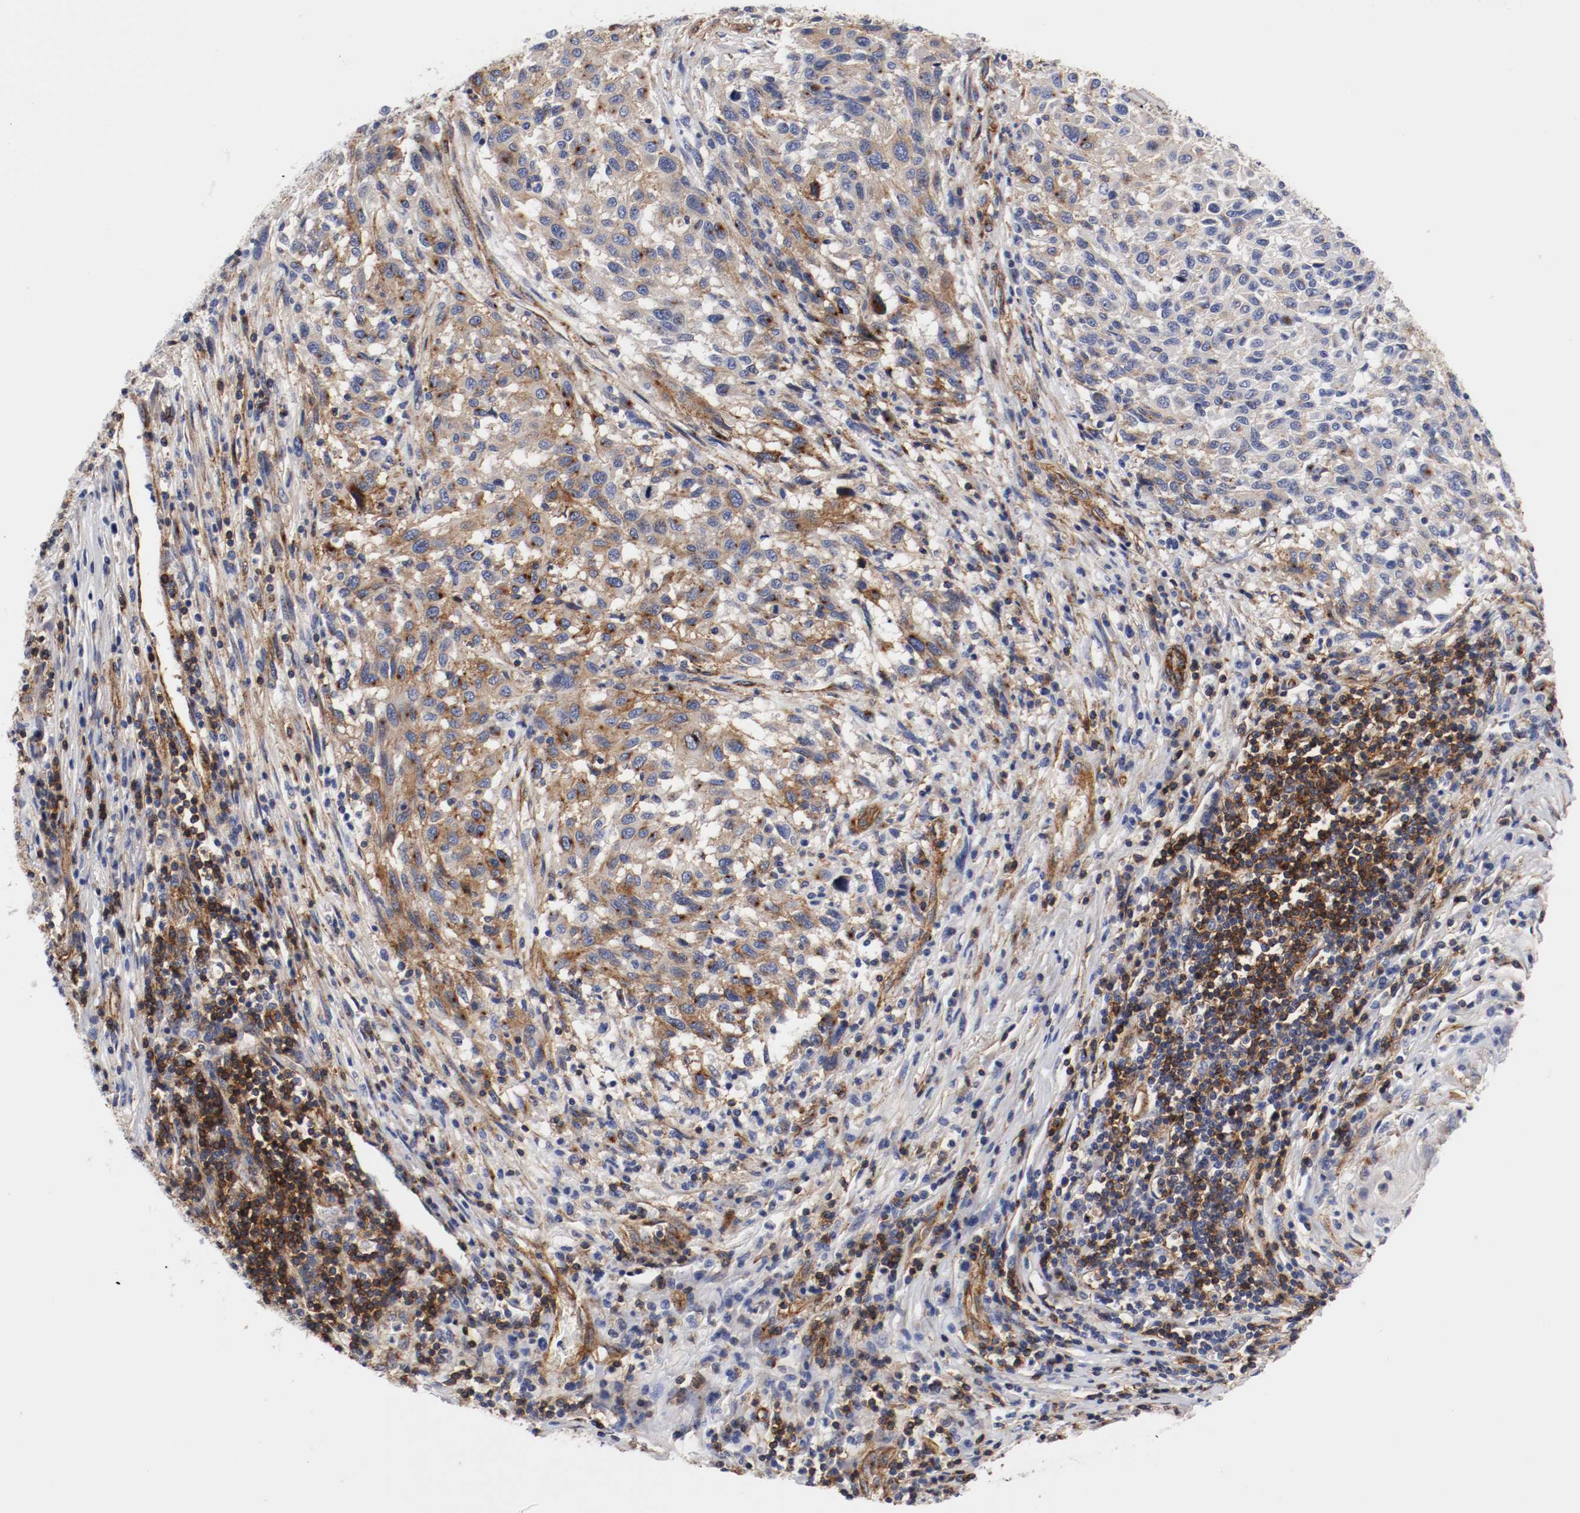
{"staining": {"intensity": "moderate", "quantity": "25%-75%", "location": "cytoplasmic/membranous"}, "tissue": "melanoma", "cell_type": "Tumor cells", "image_type": "cancer", "snomed": [{"axis": "morphology", "description": "Malignant melanoma, Metastatic site"}, {"axis": "topography", "description": "Lymph node"}], "caption": "A high-resolution image shows immunohistochemistry staining of melanoma, which shows moderate cytoplasmic/membranous expression in approximately 25%-75% of tumor cells. The protein is stained brown, and the nuclei are stained in blue (DAB IHC with brightfield microscopy, high magnification).", "gene": "IFITM1", "patient": {"sex": "male", "age": 61}}